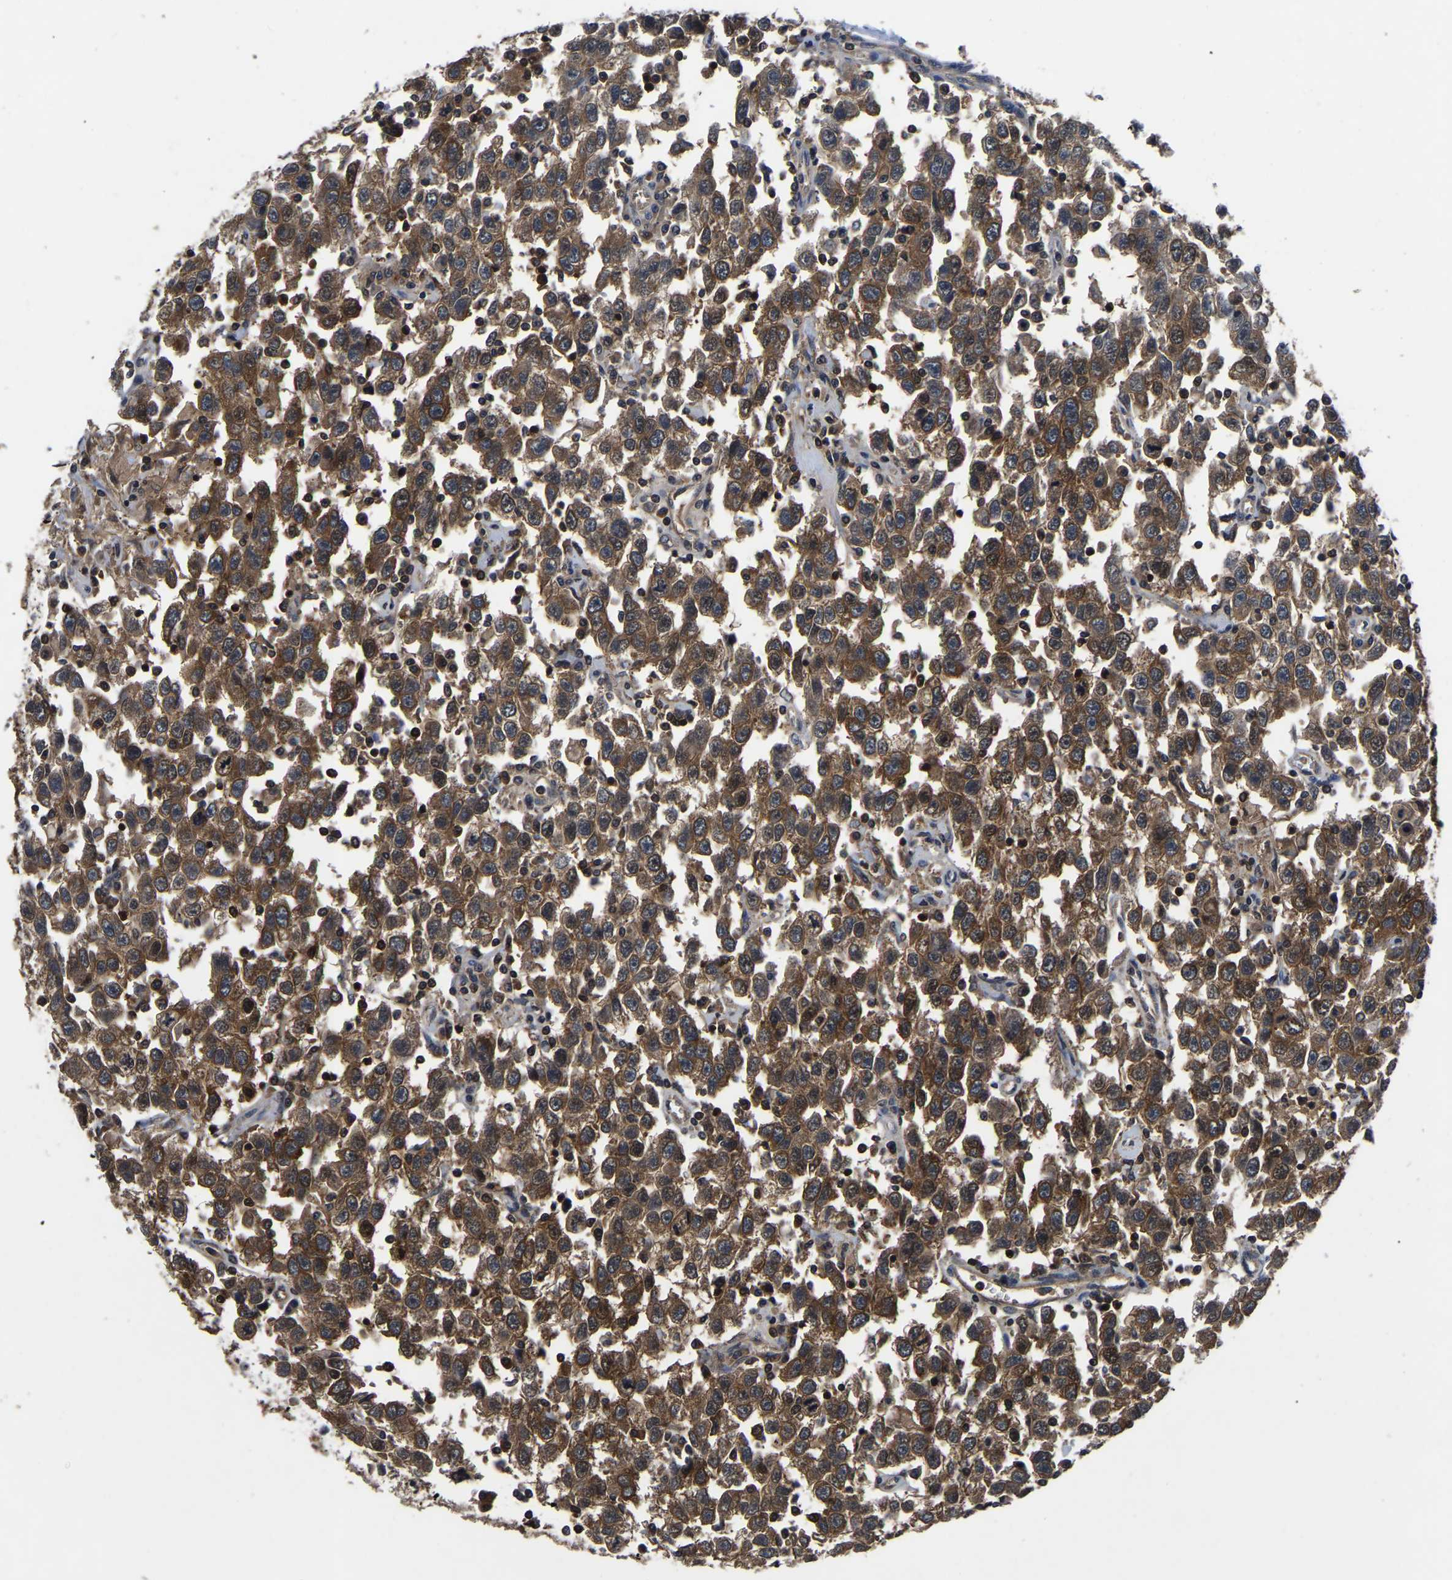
{"staining": {"intensity": "moderate", "quantity": ">75%", "location": "cytoplasmic/membranous"}, "tissue": "testis cancer", "cell_type": "Tumor cells", "image_type": "cancer", "snomed": [{"axis": "morphology", "description": "Seminoma, NOS"}, {"axis": "topography", "description": "Testis"}], "caption": "Immunohistochemical staining of testis seminoma demonstrates medium levels of moderate cytoplasmic/membranous protein staining in about >75% of tumor cells. (DAB (3,3'-diaminobenzidine) = brown stain, brightfield microscopy at high magnification).", "gene": "FGD5", "patient": {"sex": "male", "age": 41}}